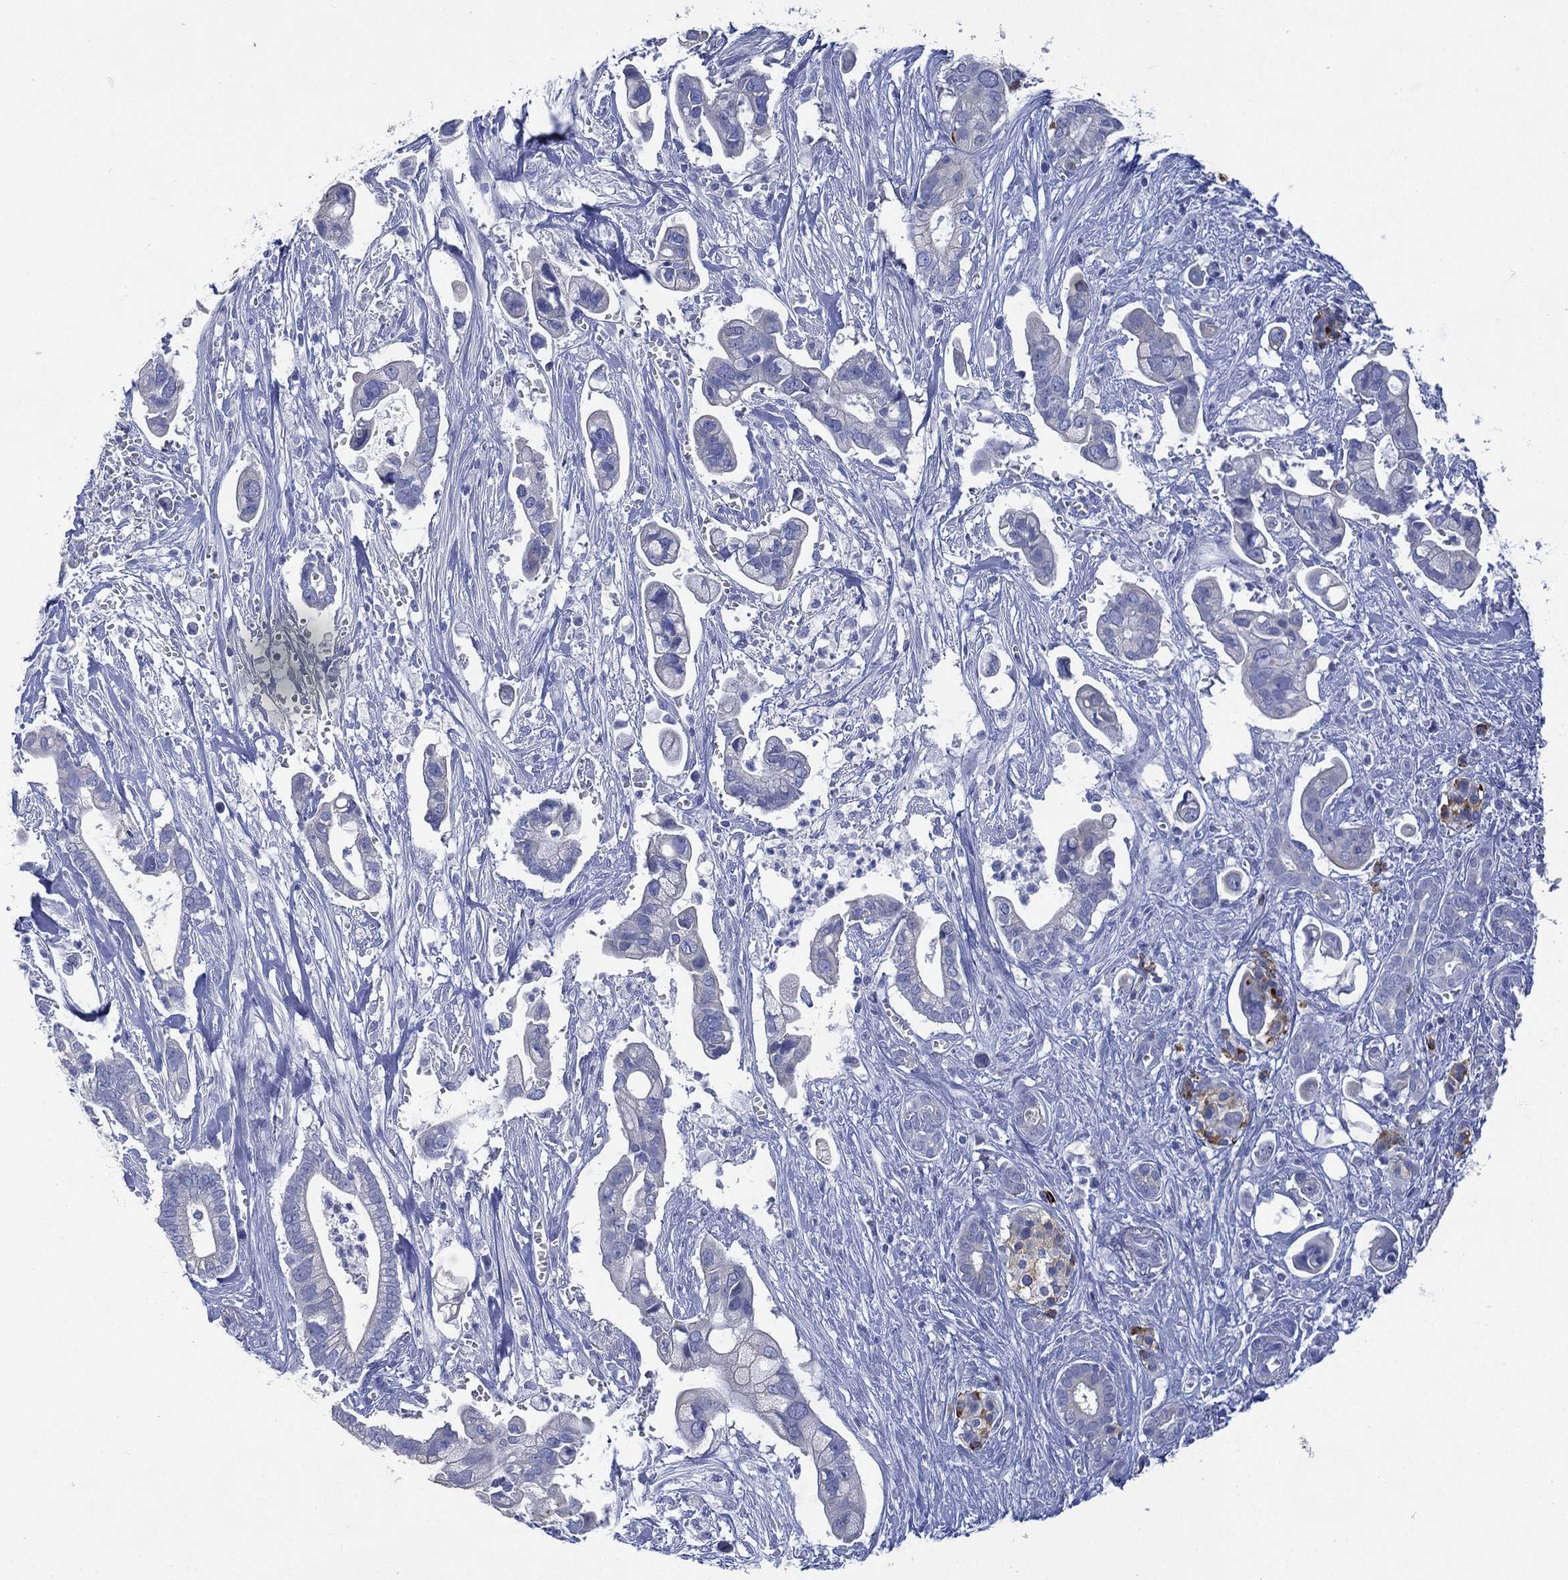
{"staining": {"intensity": "negative", "quantity": "none", "location": "none"}, "tissue": "pancreatic cancer", "cell_type": "Tumor cells", "image_type": "cancer", "snomed": [{"axis": "morphology", "description": "Adenocarcinoma, NOS"}, {"axis": "topography", "description": "Pancreas"}], "caption": "This is an IHC image of human pancreatic adenocarcinoma. There is no staining in tumor cells.", "gene": "FMO1", "patient": {"sex": "male", "age": 61}}